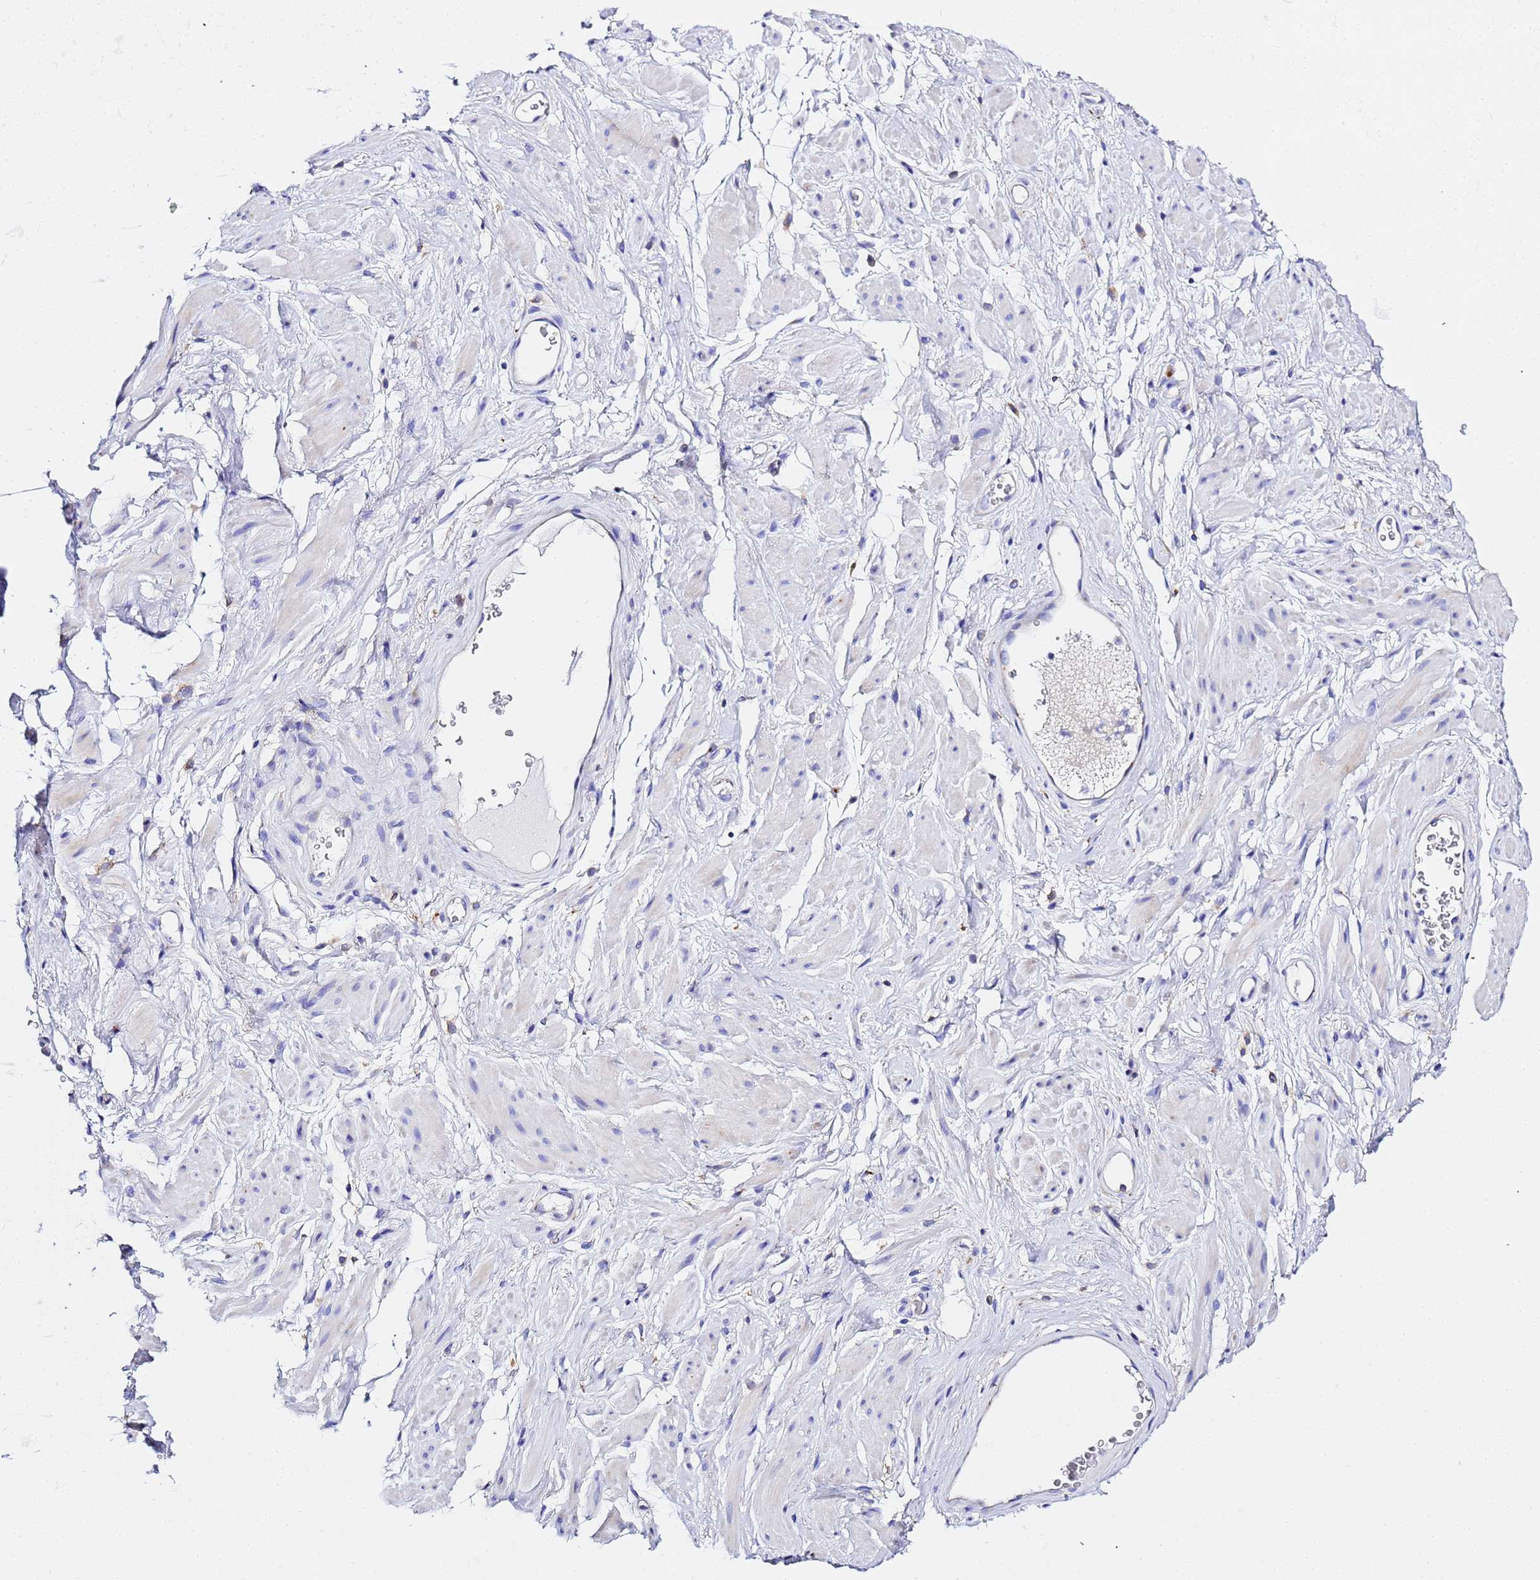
{"staining": {"intensity": "weak", "quantity": "<25%", "location": "cytoplasmic/membranous"}, "tissue": "soft tissue", "cell_type": "Fibroblasts", "image_type": "normal", "snomed": [{"axis": "morphology", "description": "Normal tissue, NOS"}, {"axis": "morphology", "description": "Adenocarcinoma, NOS"}, {"axis": "topography", "description": "Rectum"}, {"axis": "topography", "description": "Vagina"}, {"axis": "topography", "description": "Peripheral nerve tissue"}], "caption": "Immunohistochemical staining of normal human soft tissue reveals no significant positivity in fibroblasts.", "gene": "VTI1B", "patient": {"sex": "female", "age": 71}}